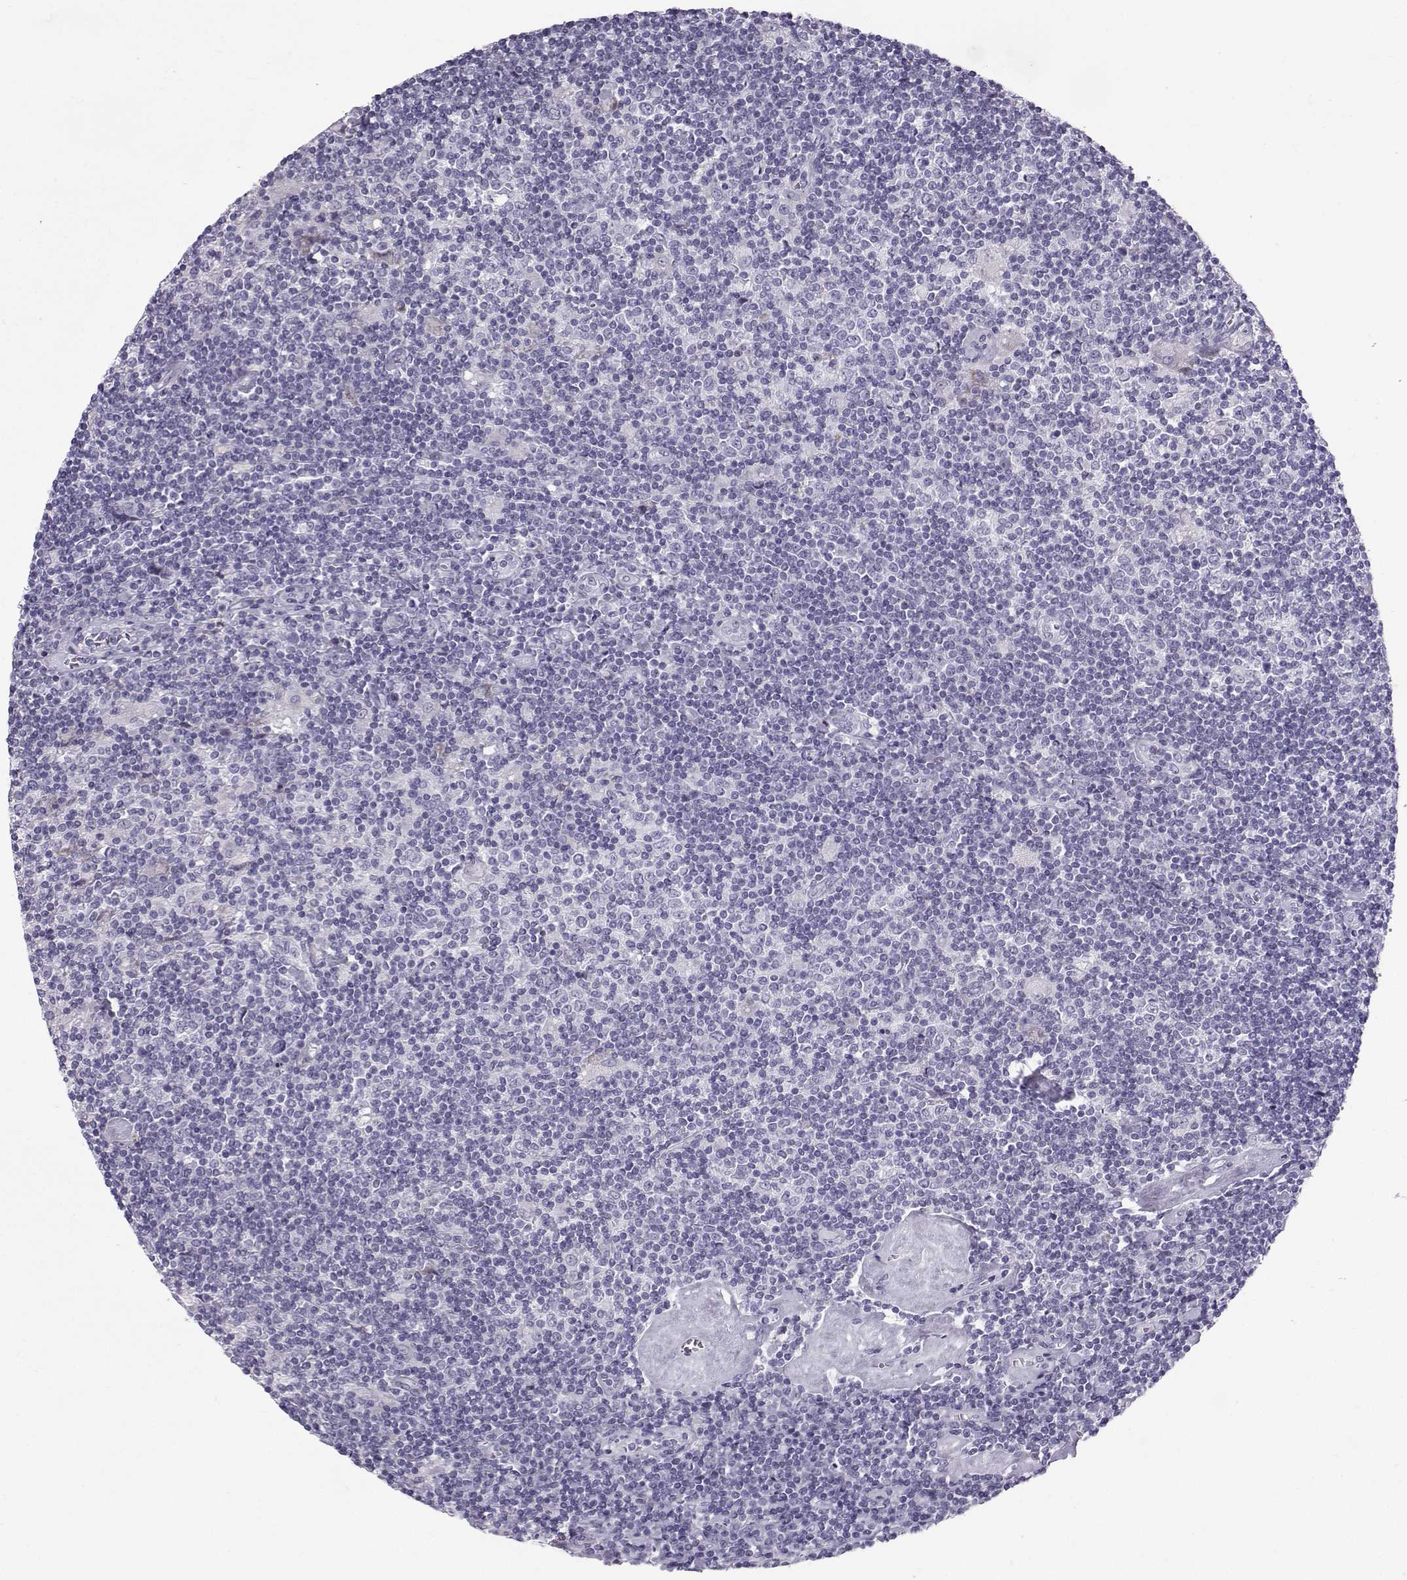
{"staining": {"intensity": "negative", "quantity": "none", "location": "none"}, "tissue": "lymphoma", "cell_type": "Tumor cells", "image_type": "cancer", "snomed": [{"axis": "morphology", "description": "Hodgkin's disease, NOS"}, {"axis": "topography", "description": "Lymph node"}], "caption": "This micrograph is of Hodgkin's disease stained with IHC to label a protein in brown with the nuclei are counter-stained blue. There is no positivity in tumor cells.", "gene": "DMRT3", "patient": {"sex": "male", "age": 40}}